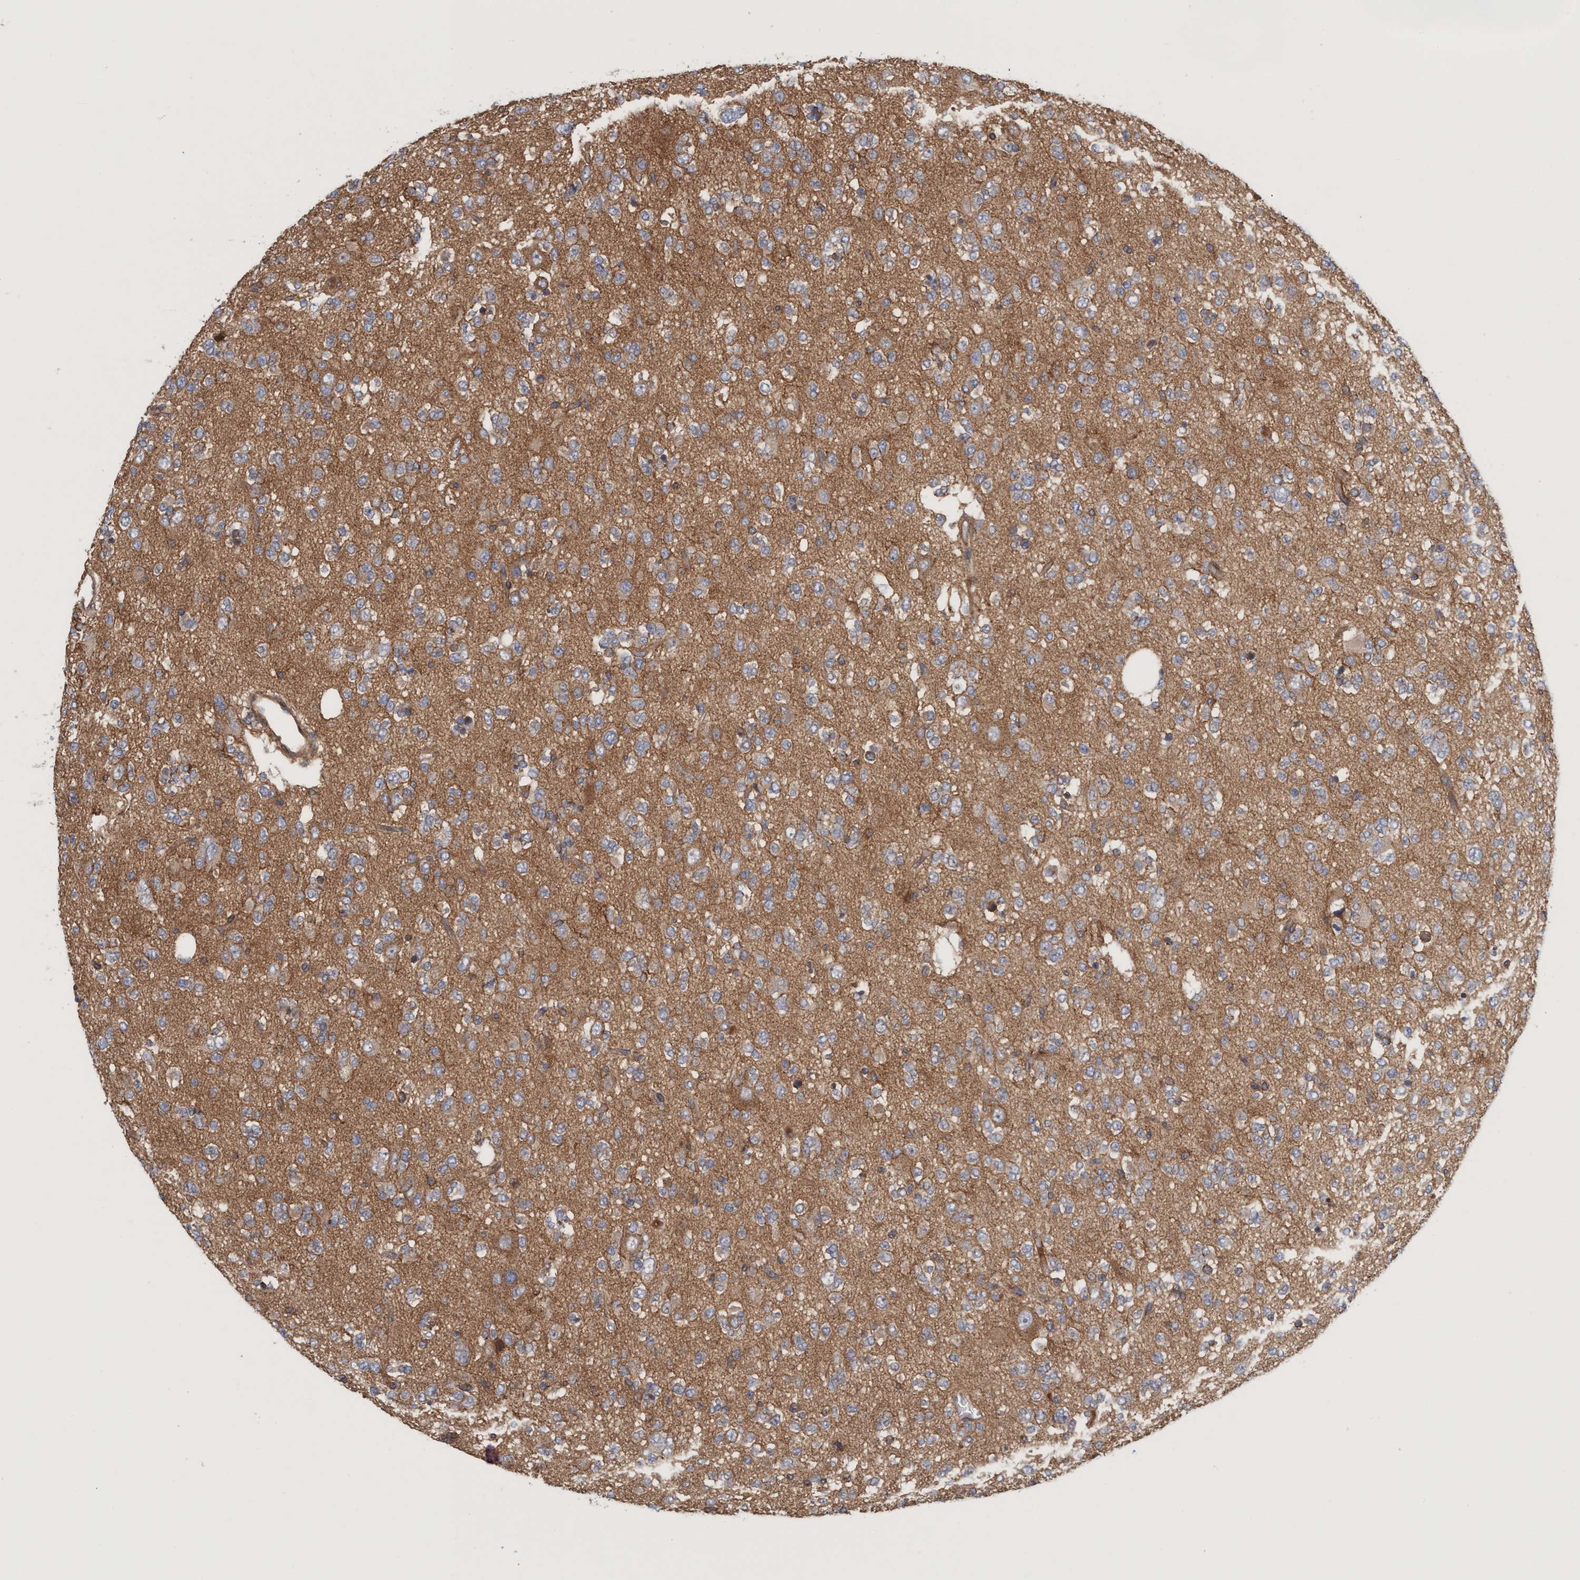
{"staining": {"intensity": "moderate", "quantity": ">75%", "location": "cytoplasmic/membranous"}, "tissue": "glioma", "cell_type": "Tumor cells", "image_type": "cancer", "snomed": [{"axis": "morphology", "description": "Glioma, malignant, Low grade"}, {"axis": "topography", "description": "Brain"}], "caption": "Human glioma stained with a protein marker shows moderate staining in tumor cells.", "gene": "SPECC1", "patient": {"sex": "male", "age": 38}}